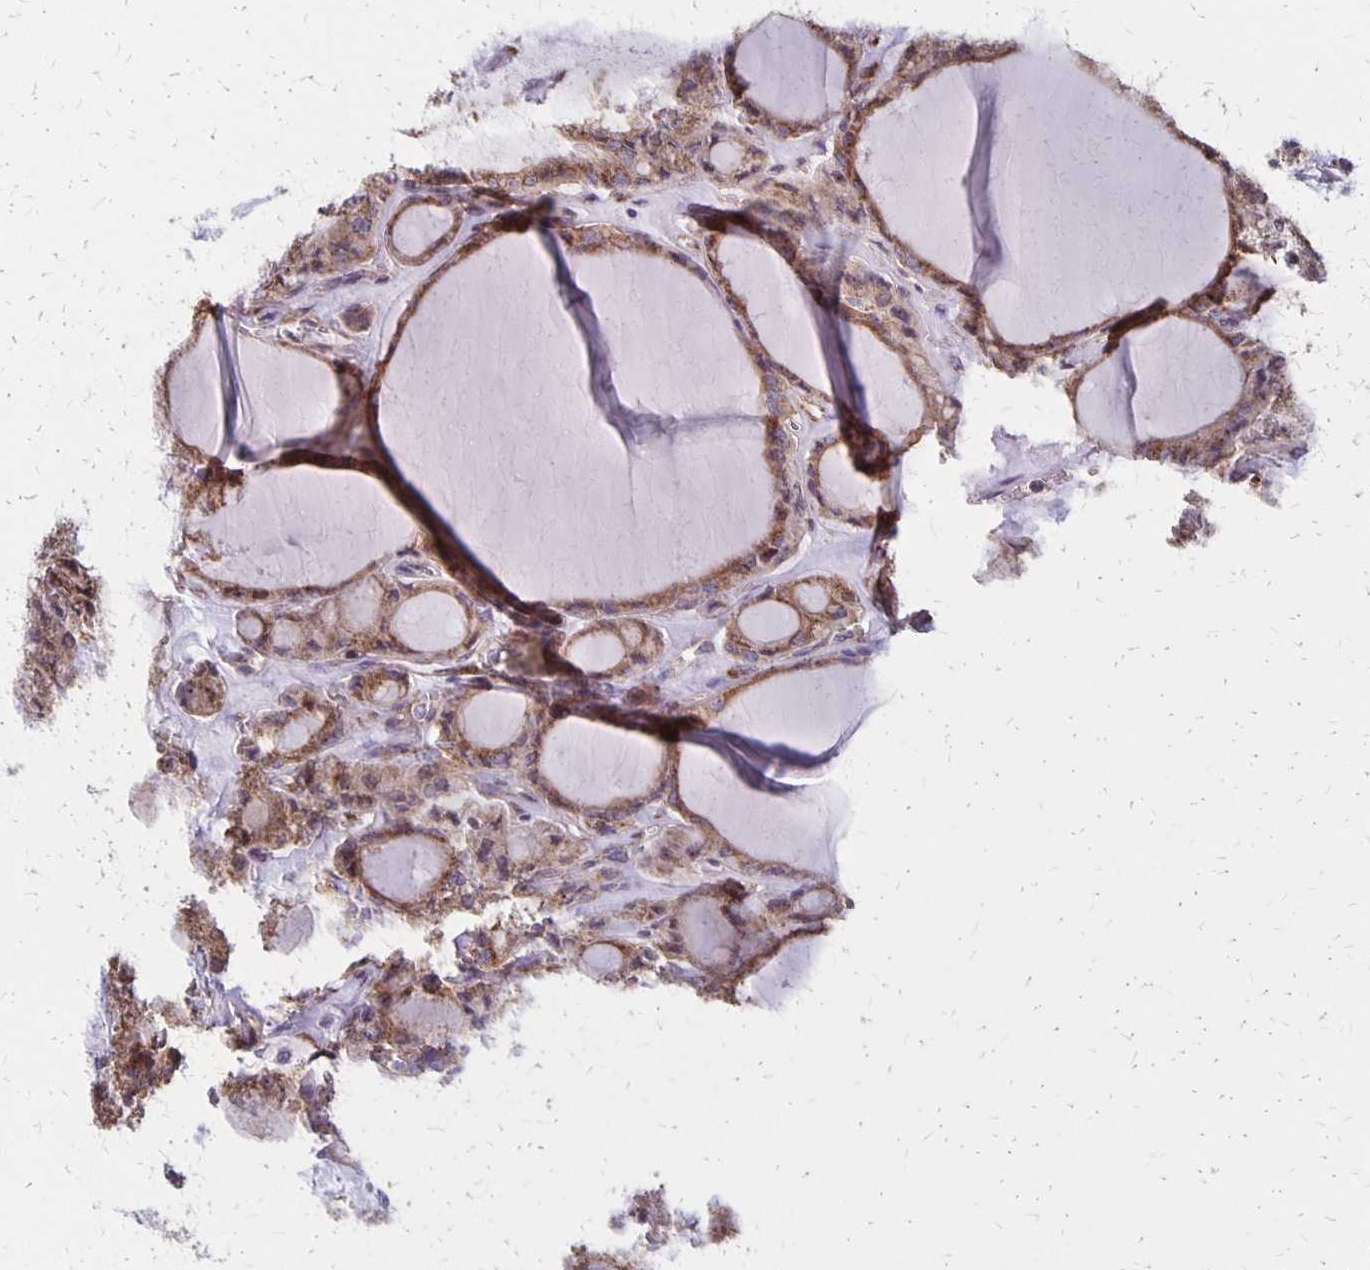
{"staining": {"intensity": "moderate", "quantity": "25%-75%", "location": "cytoplasmic/membranous"}, "tissue": "thyroid cancer", "cell_type": "Tumor cells", "image_type": "cancer", "snomed": [{"axis": "morphology", "description": "Papillary adenocarcinoma, NOS"}, {"axis": "topography", "description": "Thyroid gland"}], "caption": "The micrograph demonstrates staining of thyroid papillary adenocarcinoma, revealing moderate cytoplasmic/membranous protein staining (brown color) within tumor cells.", "gene": "SEPTIN5", "patient": {"sex": "male", "age": 87}}